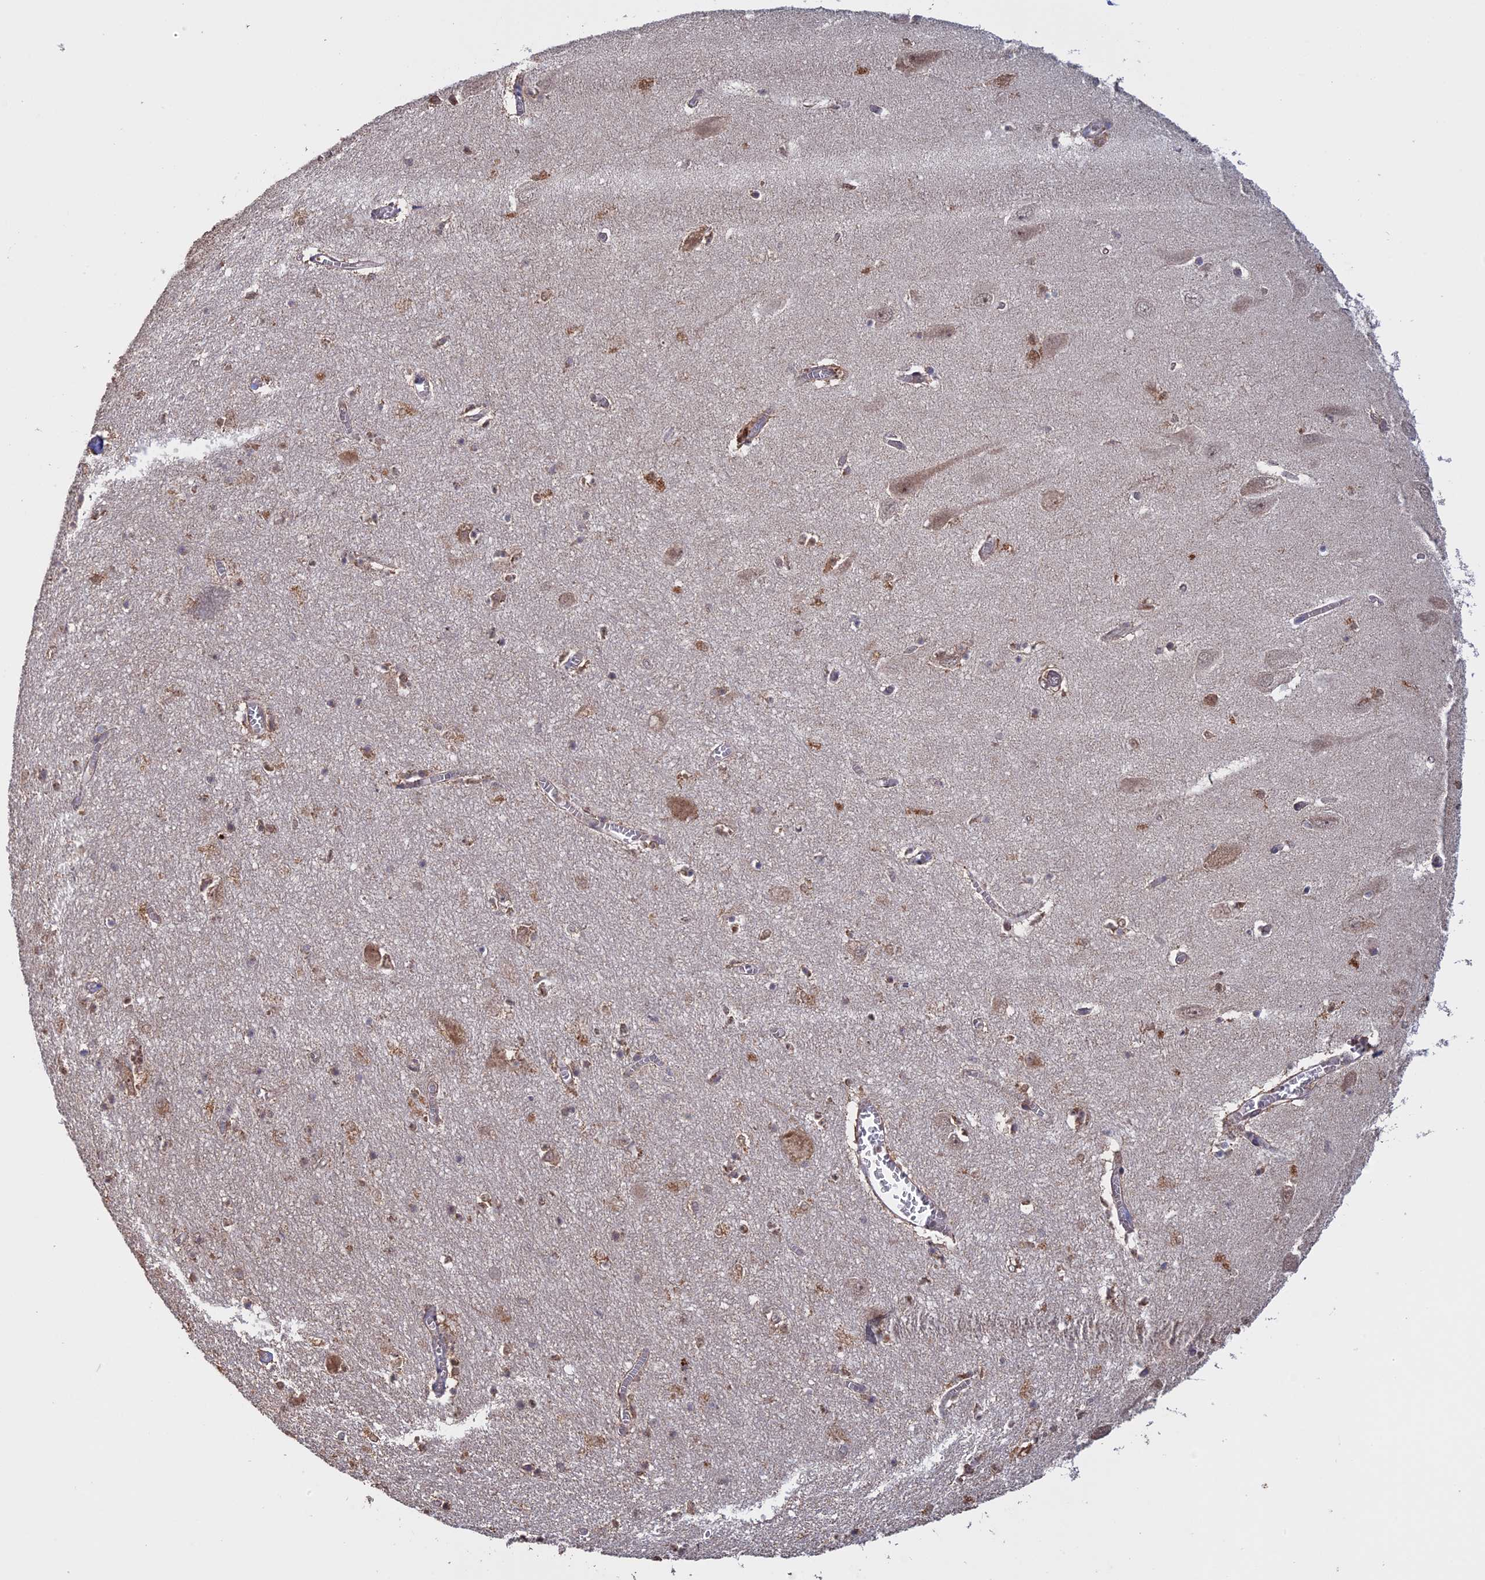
{"staining": {"intensity": "moderate", "quantity": "<25%", "location": "cytoplasmic/membranous,nuclear"}, "tissue": "hippocampus", "cell_type": "Glial cells", "image_type": "normal", "snomed": [{"axis": "morphology", "description": "Normal tissue, NOS"}, {"axis": "topography", "description": "Hippocampus"}], "caption": "A brown stain highlights moderate cytoplasmic/membranous,nuclear expression of a protein in glial cells of unremarkable hippocampus. The protein of interest is shown in brown color, while the nuclei are stained blue.", "gene": "FAM210B", "patient": {"sex": "female", "age": 64}}